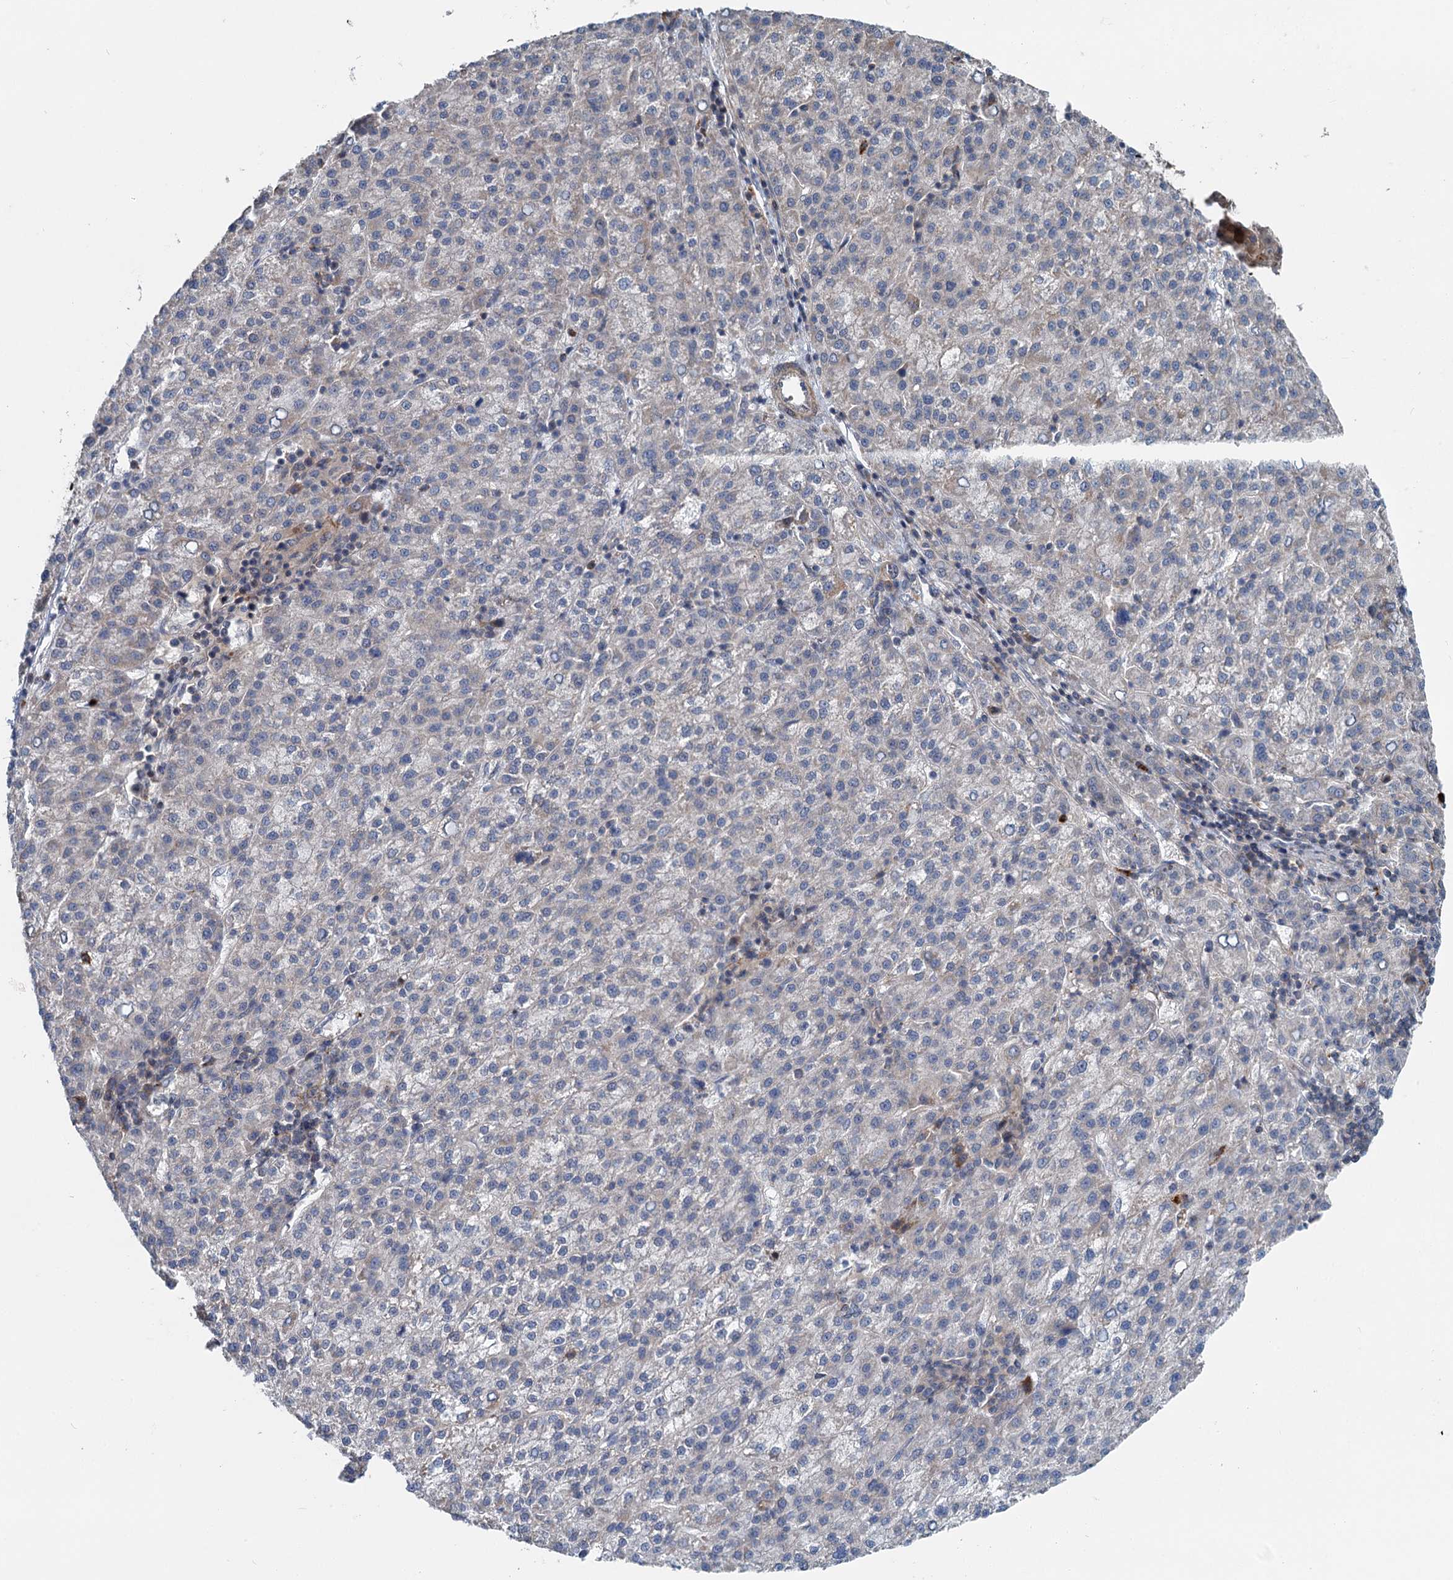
{"staining": {"intensity": "negative", "quantity": "none", "location": "none"}, "tissue": "liver cancer", "cell_type": "Tumor cells", "image_type": "cancer", "snomed": [{"axis": "morphology", "description": "Carcinoma, Hepatocellular, NOS"}, {"axis": "topography", "description": "Liver"}], "caption": "DAB immunohistochemical staining of human hepatocellular carcinoma (liver) reveals no significant positivity in tumor cells.", "gene": "ADCY2", "patient": {"sex": "female", "age": 58}}